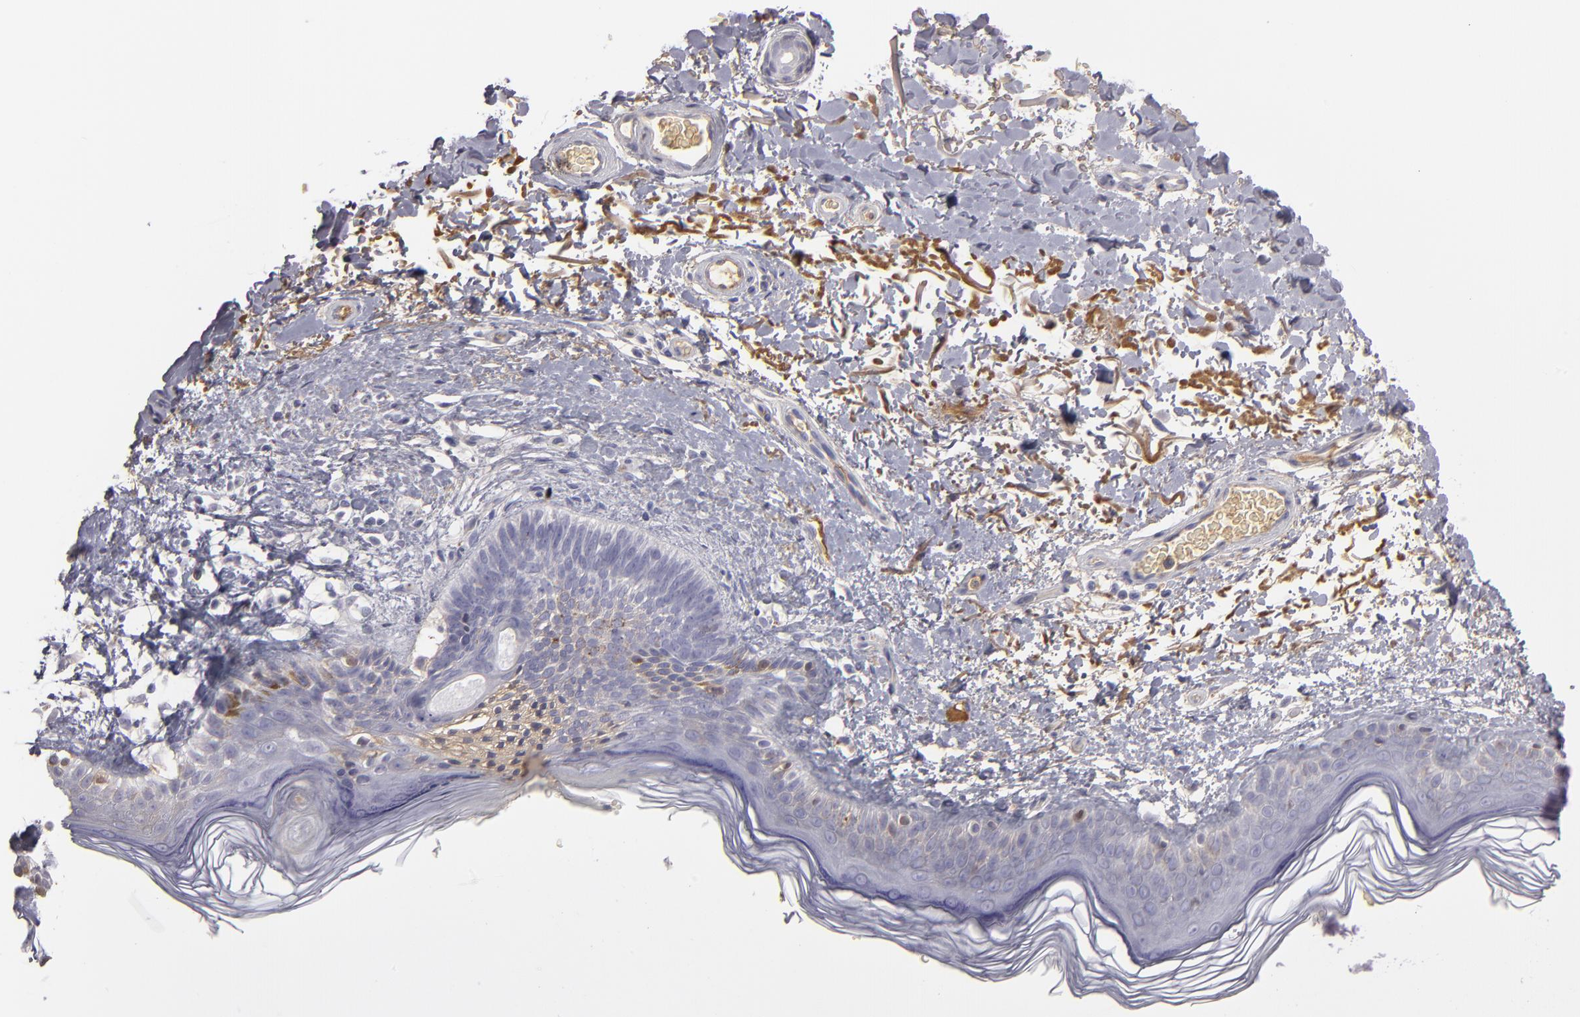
{"staining": {"intensity": "negative", "quantity": "none", "location": "none"}, "tissue": "skin", "cell_type": "Fibroblasts", "image_type": "normal", "snomed": [{"axis": "morphology", "description": "Normal tissue, NOS"}, {"axis": "topography", "description": "Skin"}], "caption": "Fibroblasts are negative for protein expression in unremarkable human skin. (DAB (3,3'-diaminobenzidine) IHC visualized using brightfield microscopy, high magnification).", "gene": "SERPINA1", "patient": {"sex": "male", "age": 63}}